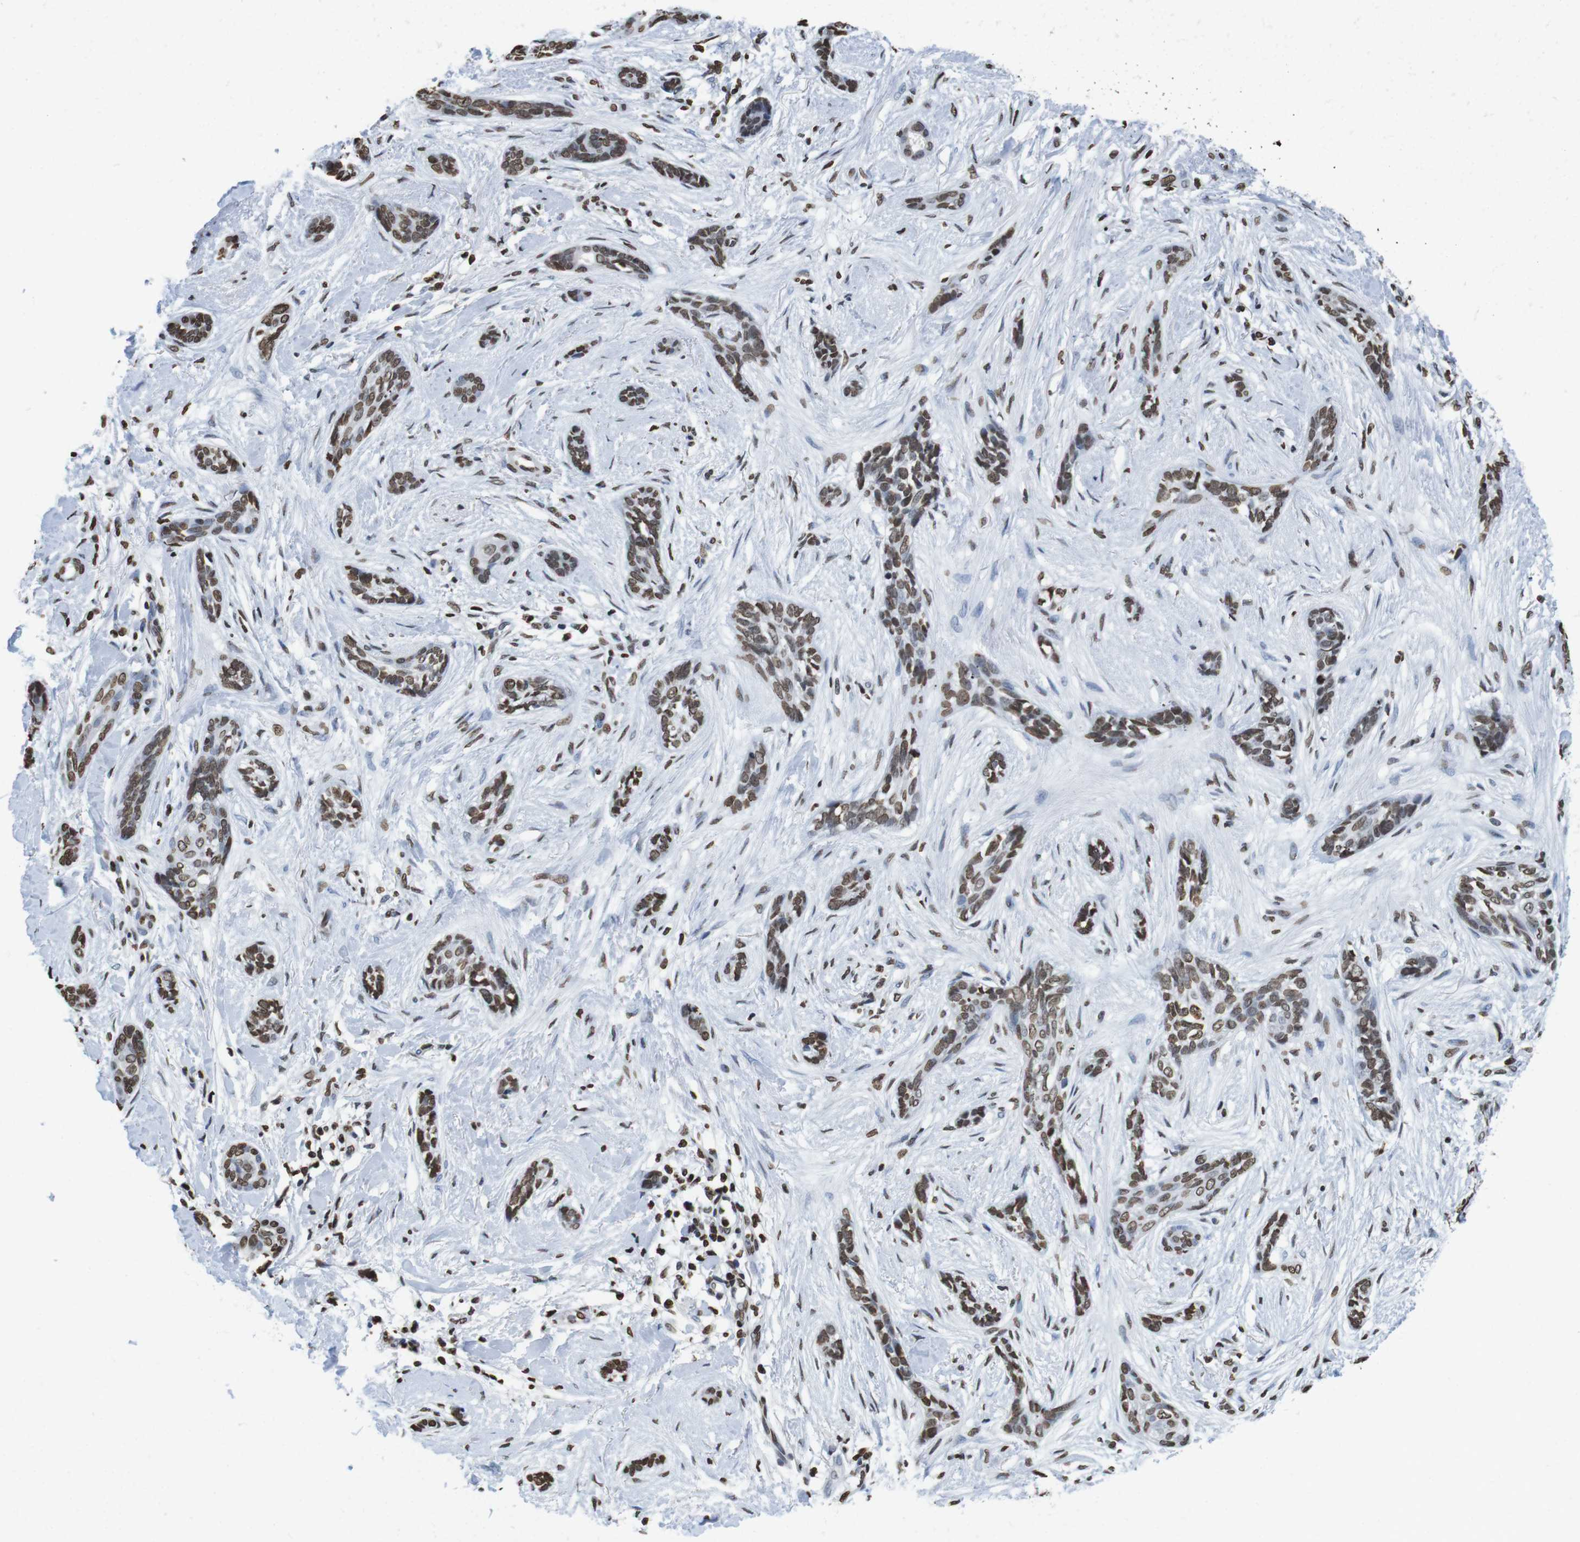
{"staining": {"intensity": "moderate", "quantity": ">75%", "location": "nuclear"}, "tissue": "skin cancer", "cell_type": "Tumor cells", "image_type": "cancer", "snomed": [{"axis": "morphology", "description": "Basal cell carcinoma"}, {"axis": "morphology", "description": "Adnexal tumor, benign"}, {"axis": "topography", "description": "Skin"}], "caption": "Immunohistochemistry (IHC) staining of skin cancer (benign adnexal tumor), which displays medium levels of moderate nuclear staining in about >75% of tumor cells indicating moderate nuclear protein staining. The staining was performed using DAB (3,3'-diaminobenzidine) (brown) for protein detection and nuclei were counterstained in hematoxylin (blue).", "gene": "BSX", "patient": {"sex": "female", "age": 42}}